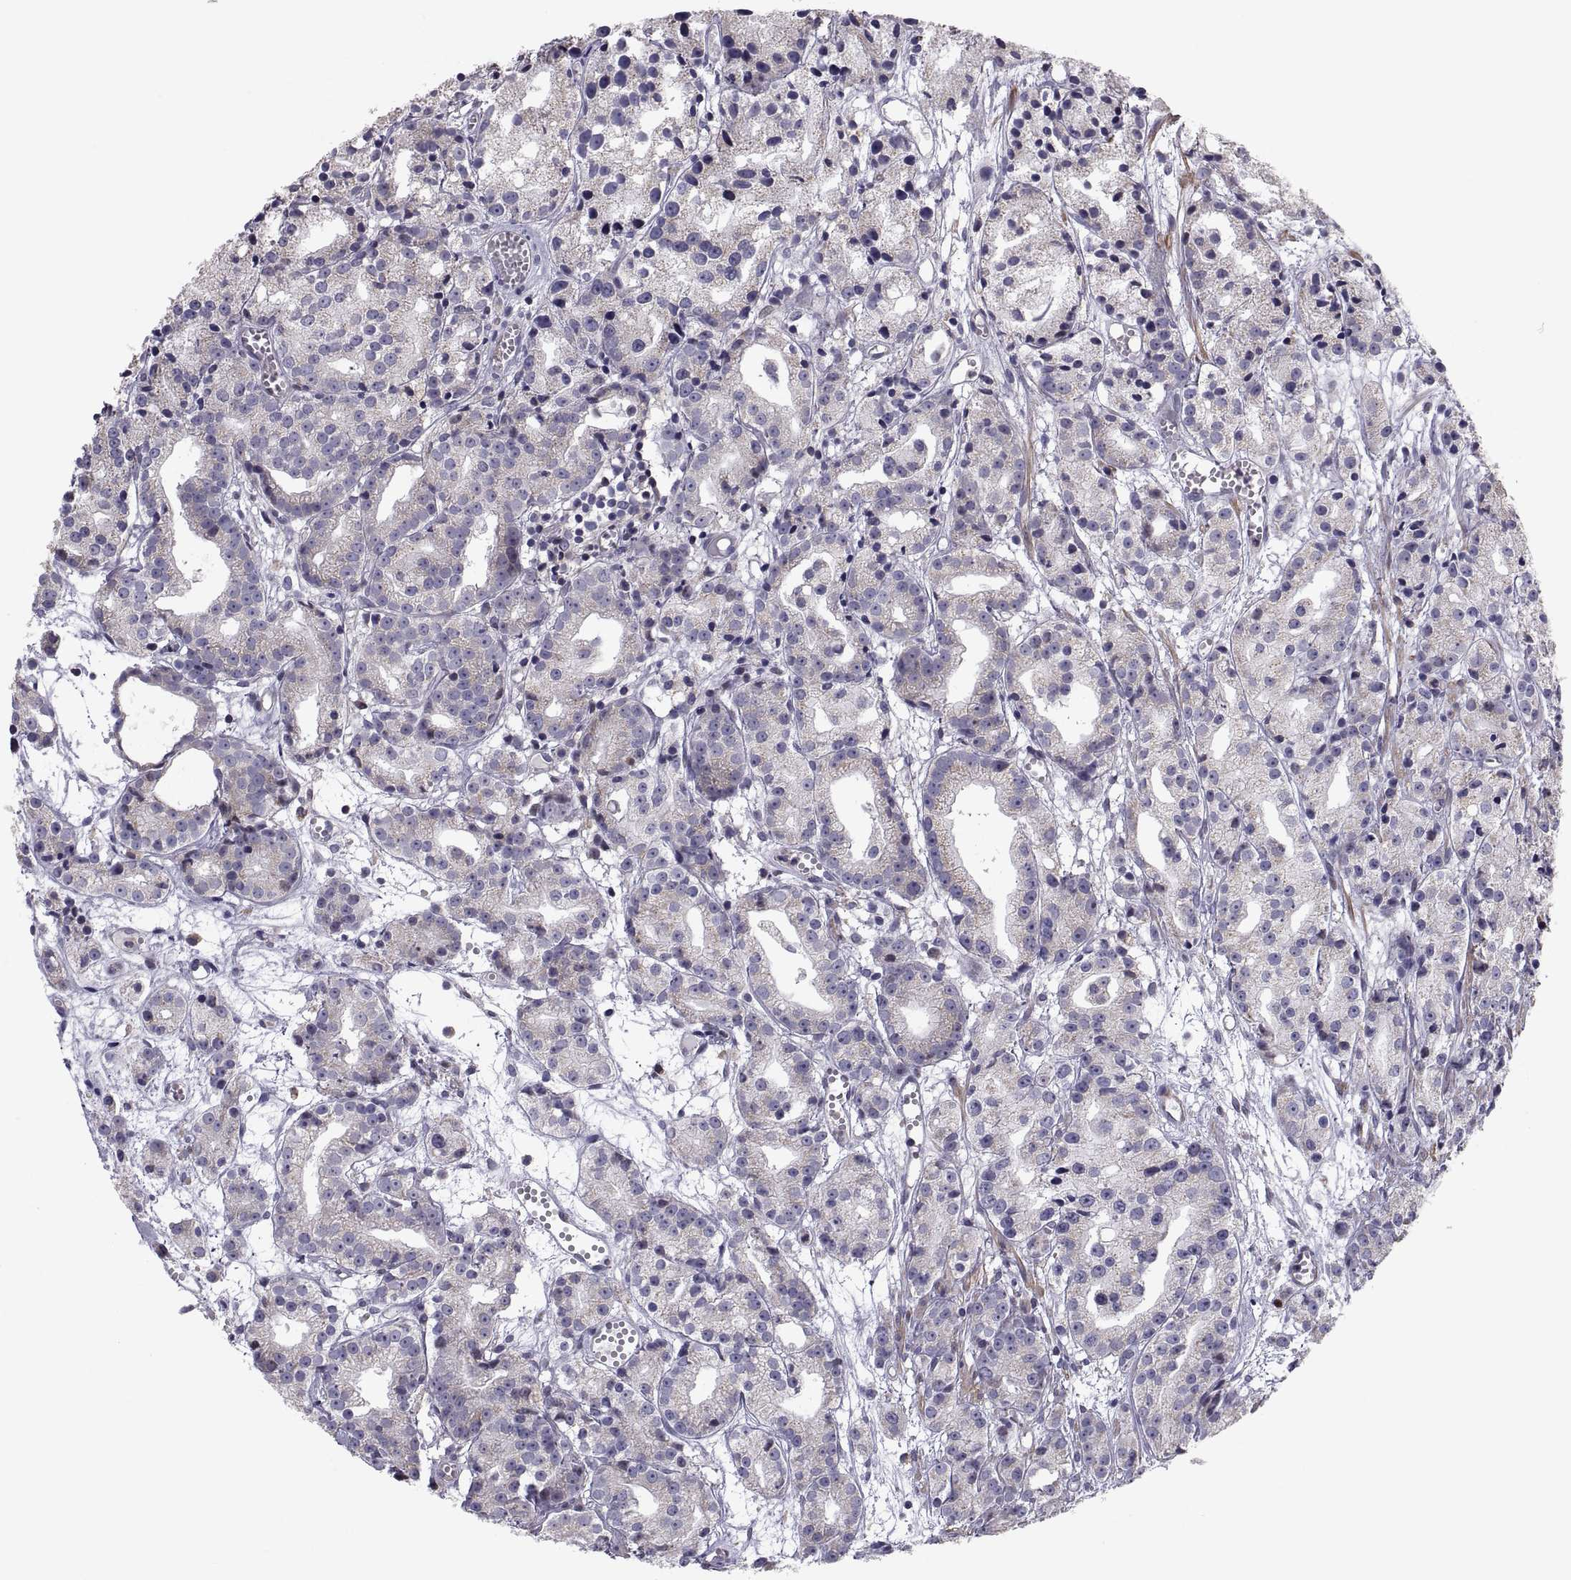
{"staining": {"intensity": "negative", "quantity": "none", "location": "none"}, "tissue": "prostate cancer", "cell_type": "Tumor cells", "image_type": "cancer", "snomed": [{"axis": "morphology", "description": "Adenocarcinoma, Medium grade"}, {"axis": "topography", "description": "Prostate"}], "caption": "The immunohistochemistry photomicrograph has no significant staining in tumor cells of prostate cancer (adenocarcinoma (medium-grade)) tissue.", "gene": "ANO1", "patient": {"sex": "male", "age": 74}}